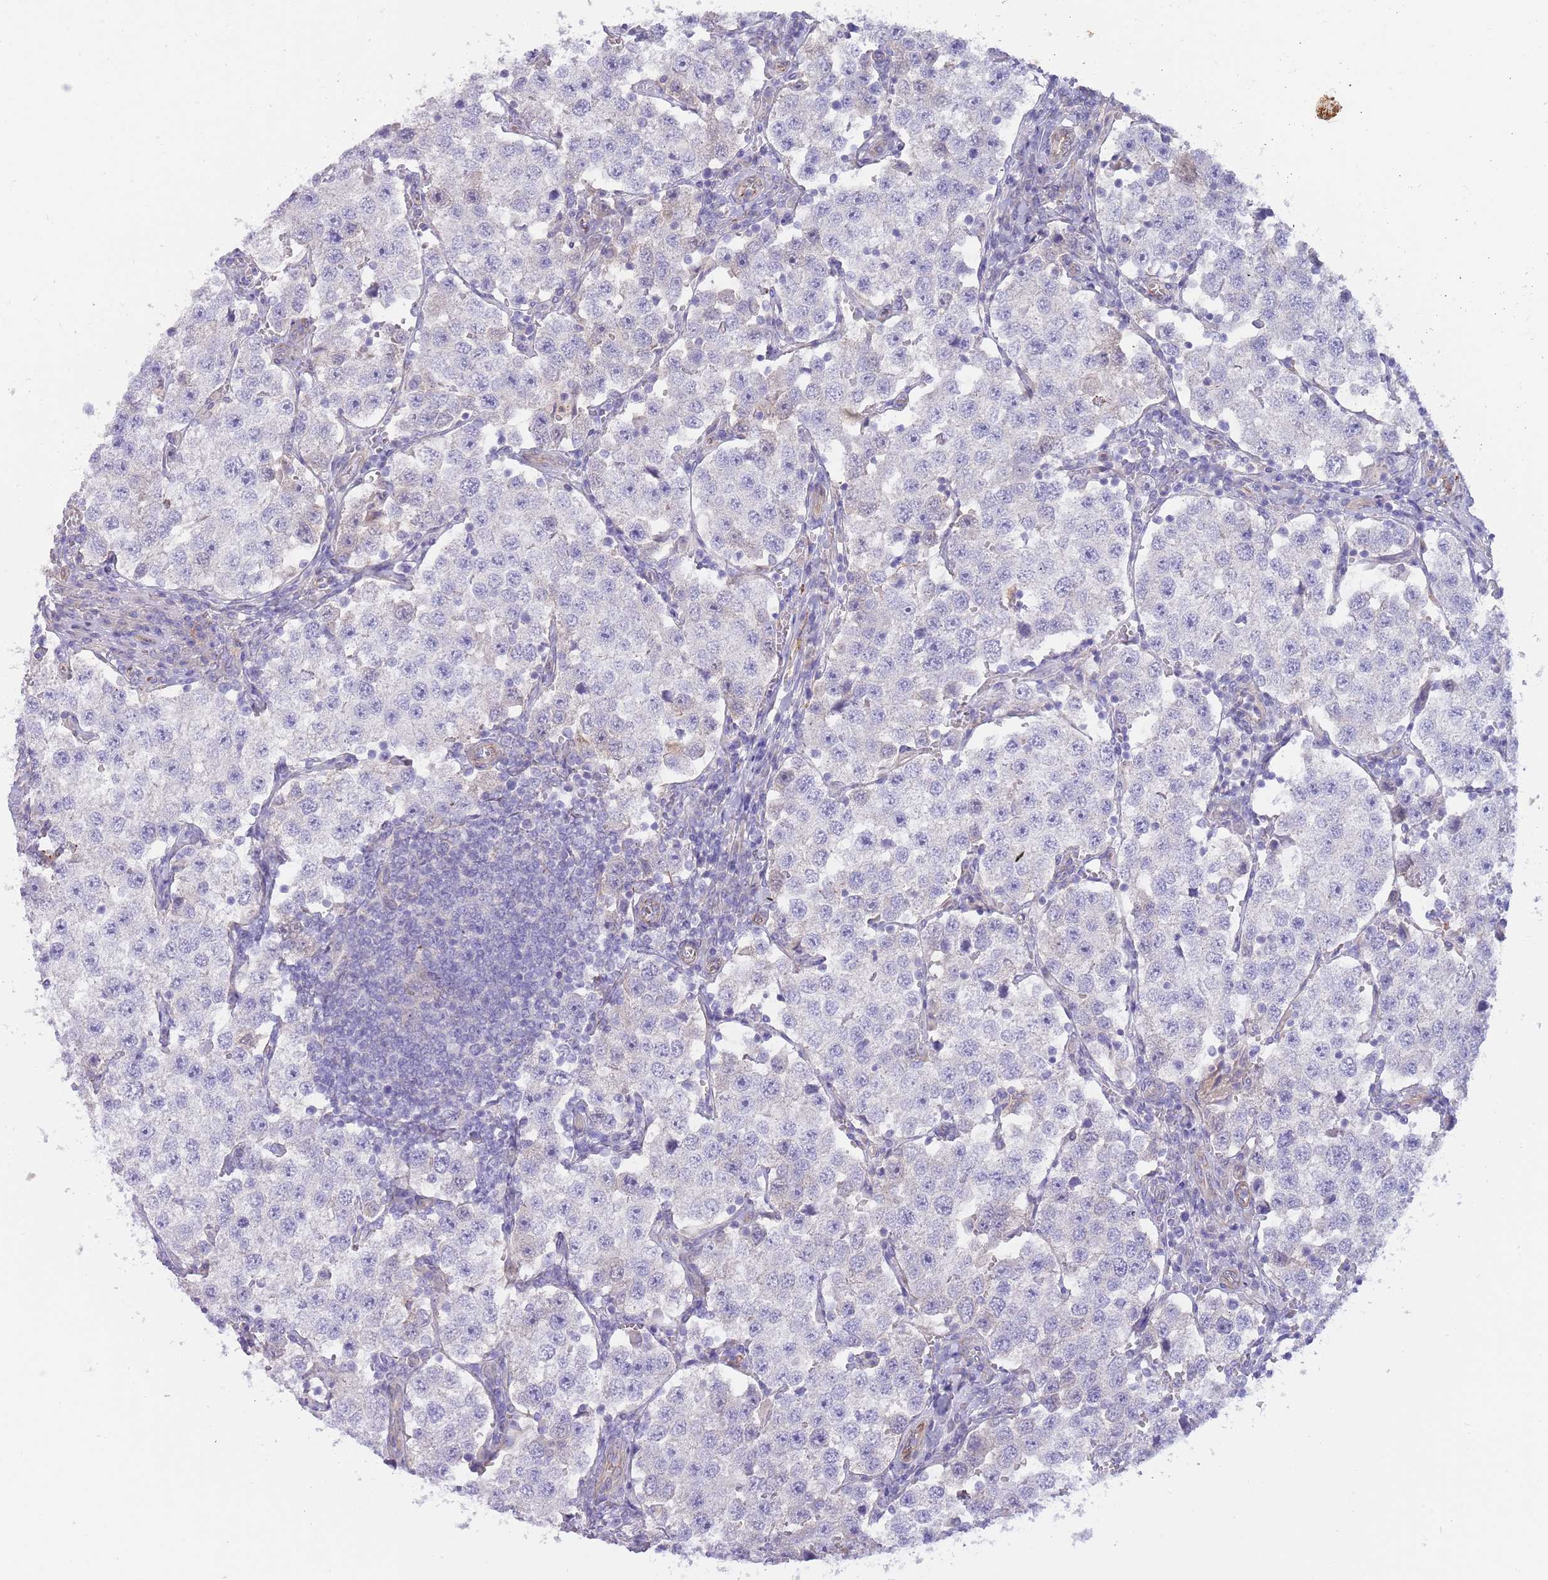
{"staining": {"intensity": "negative", "quantity": "none", "location": "none"}, "tissue": "testis cancer", "cell_type": "Tumor cells", "image_type": "cancer", "snomed": [{"axis": "morphology", "description": "Seminoma, NOS"}, {"axis": "topography", "description": "Testis"}], "caption": "Immunohistochemical staining of testis cancer displays no significant positivity in tumor cells.", "gene": "MOGAT1", "patient": {"sex": "male", "age": 37}}